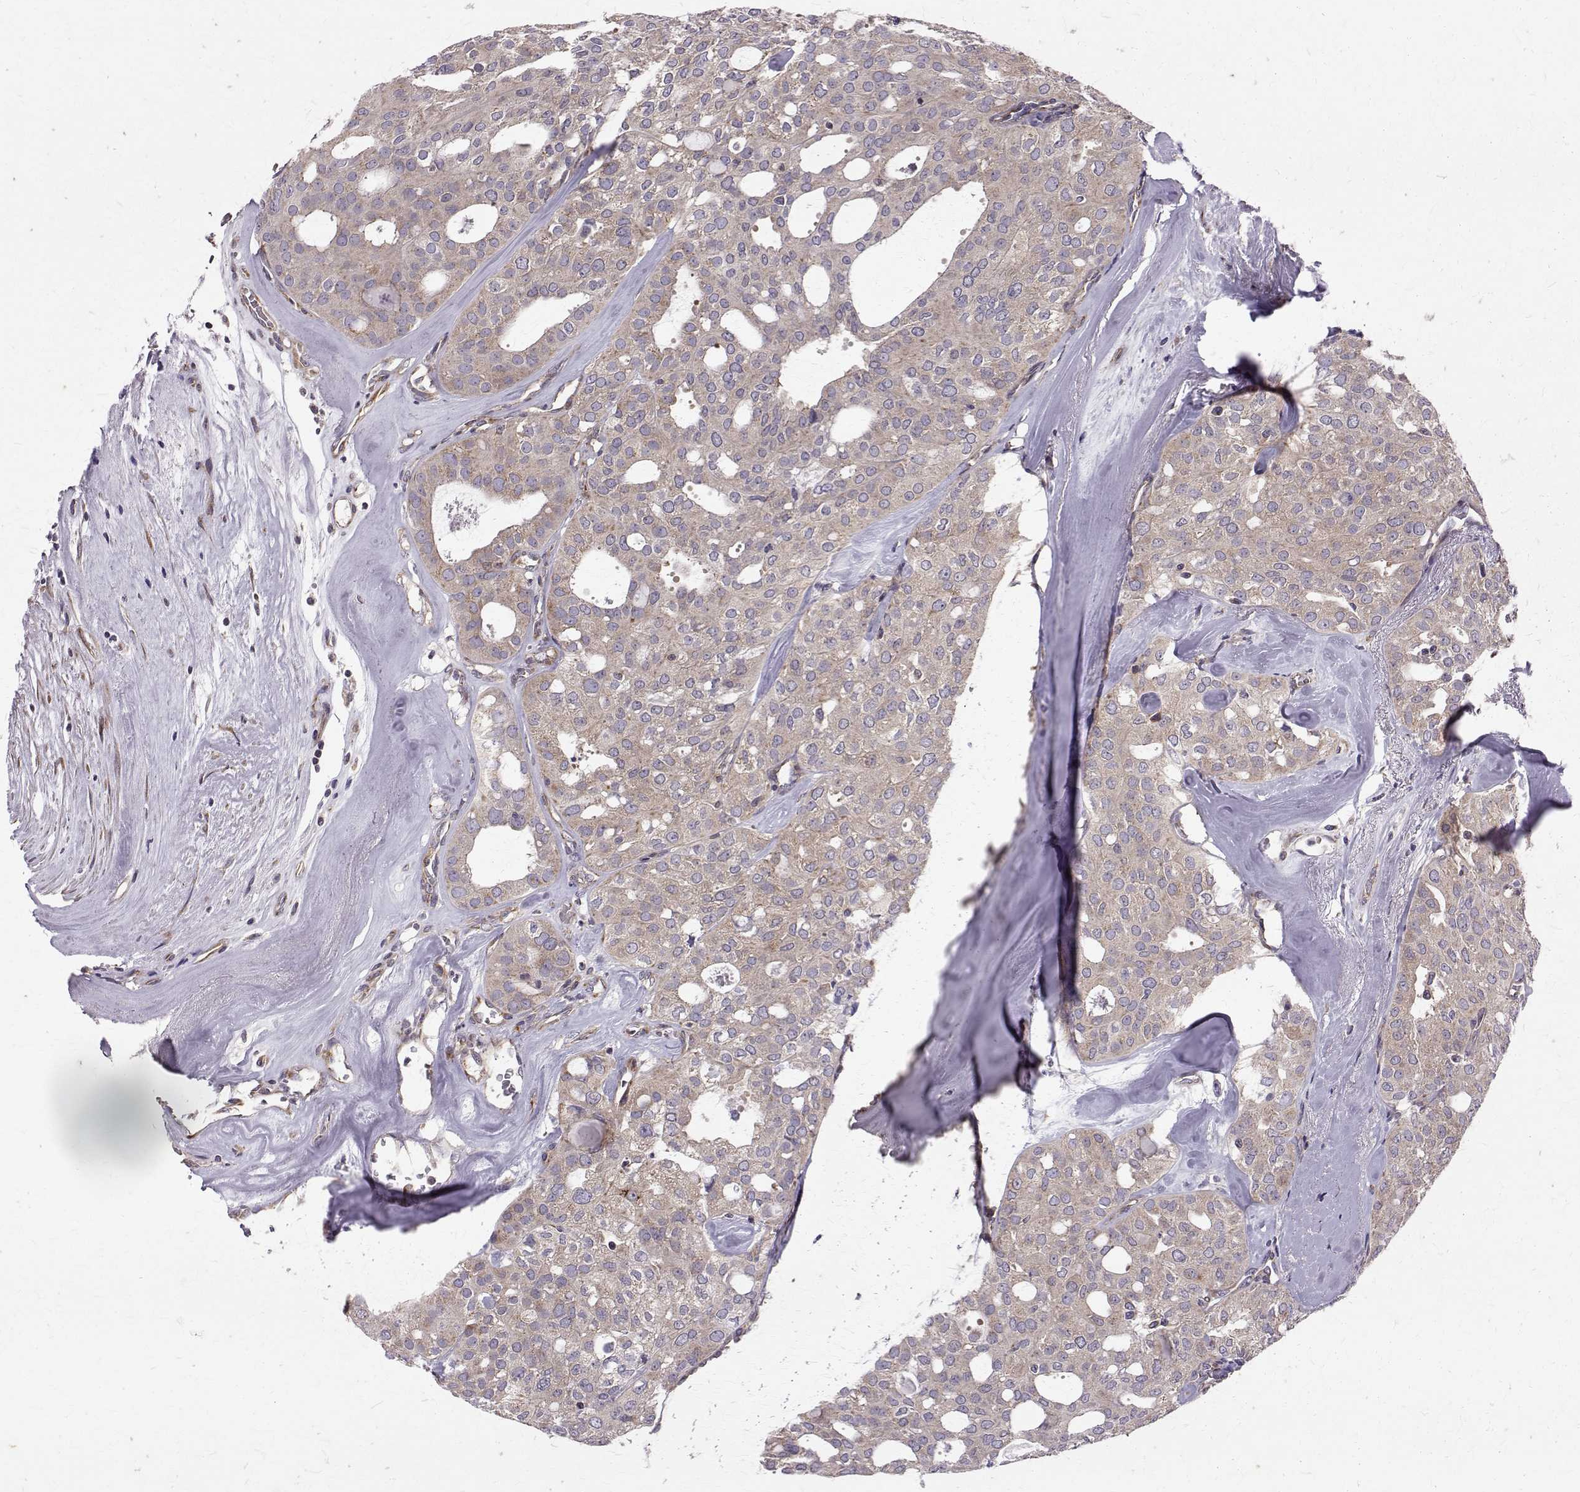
{"staining": {"intensity": "weak", "quantity": "25%-75%", "location": "cytoplasmic/membranous"}, "tissue": "thyroid cancer", "cell_type": "Tumor cells", "image_type": "cancer", "snomed": [{"axis": "morphology", "description": "Follicular adenoma carcinoma, NOS"}, {"axis": "topography", "description": "Thyroid gland"}], "caption": "IHC image of human follicular adenoma carcinoma (thyroid) stained for a protein (brown), which demonstrates low levels of weak cytoplasmic/membranous positivity in approximately 25%-75% of tumor cells.", "gene": "ARFGAP1", "patient": {"sex": "male", "age": 75}}